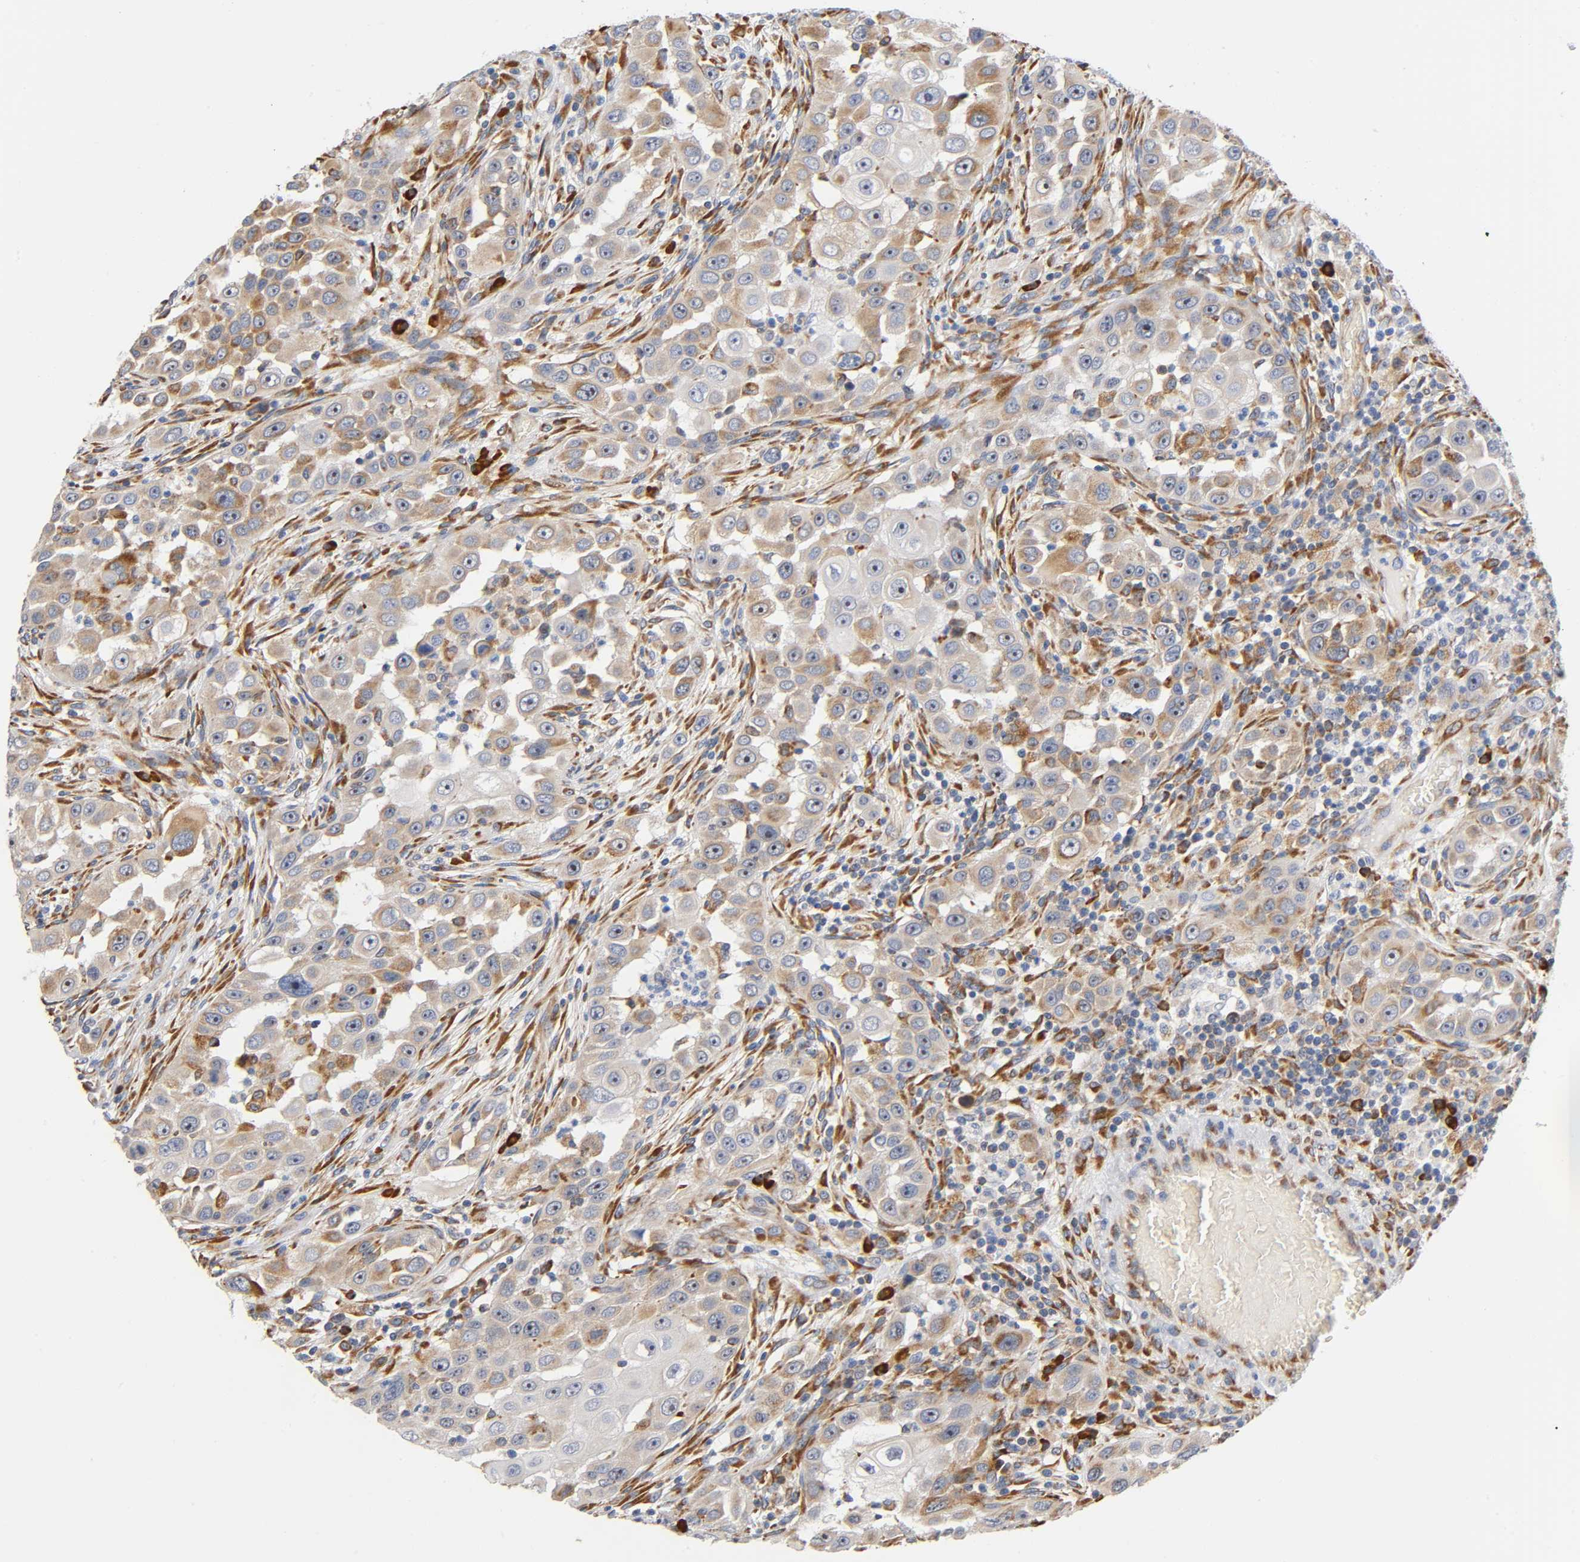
{"staining": {"intensity": "weak", "quantity": ">75%", "location": "cytoplasmic/membranous"}, "tissue": "head and neck cancer", "cell_type": "Tumor cells", "image_type": "cancer", "snomed": [{"axis": "morphology", "description": "Carcinoma, NOS"}, {"axis": "topography", "description": "Head-Neck"}], "caption": "Tumor cells demonstrate low levels of weak cytoplasmic/membranous staining in about >75% of cells in carcinoma (head and neck). (Brightfield microscopy of DAB IHC at high magnification).", "gene": "UCKL1", "patient": {"sex": "male", "age": 87}}